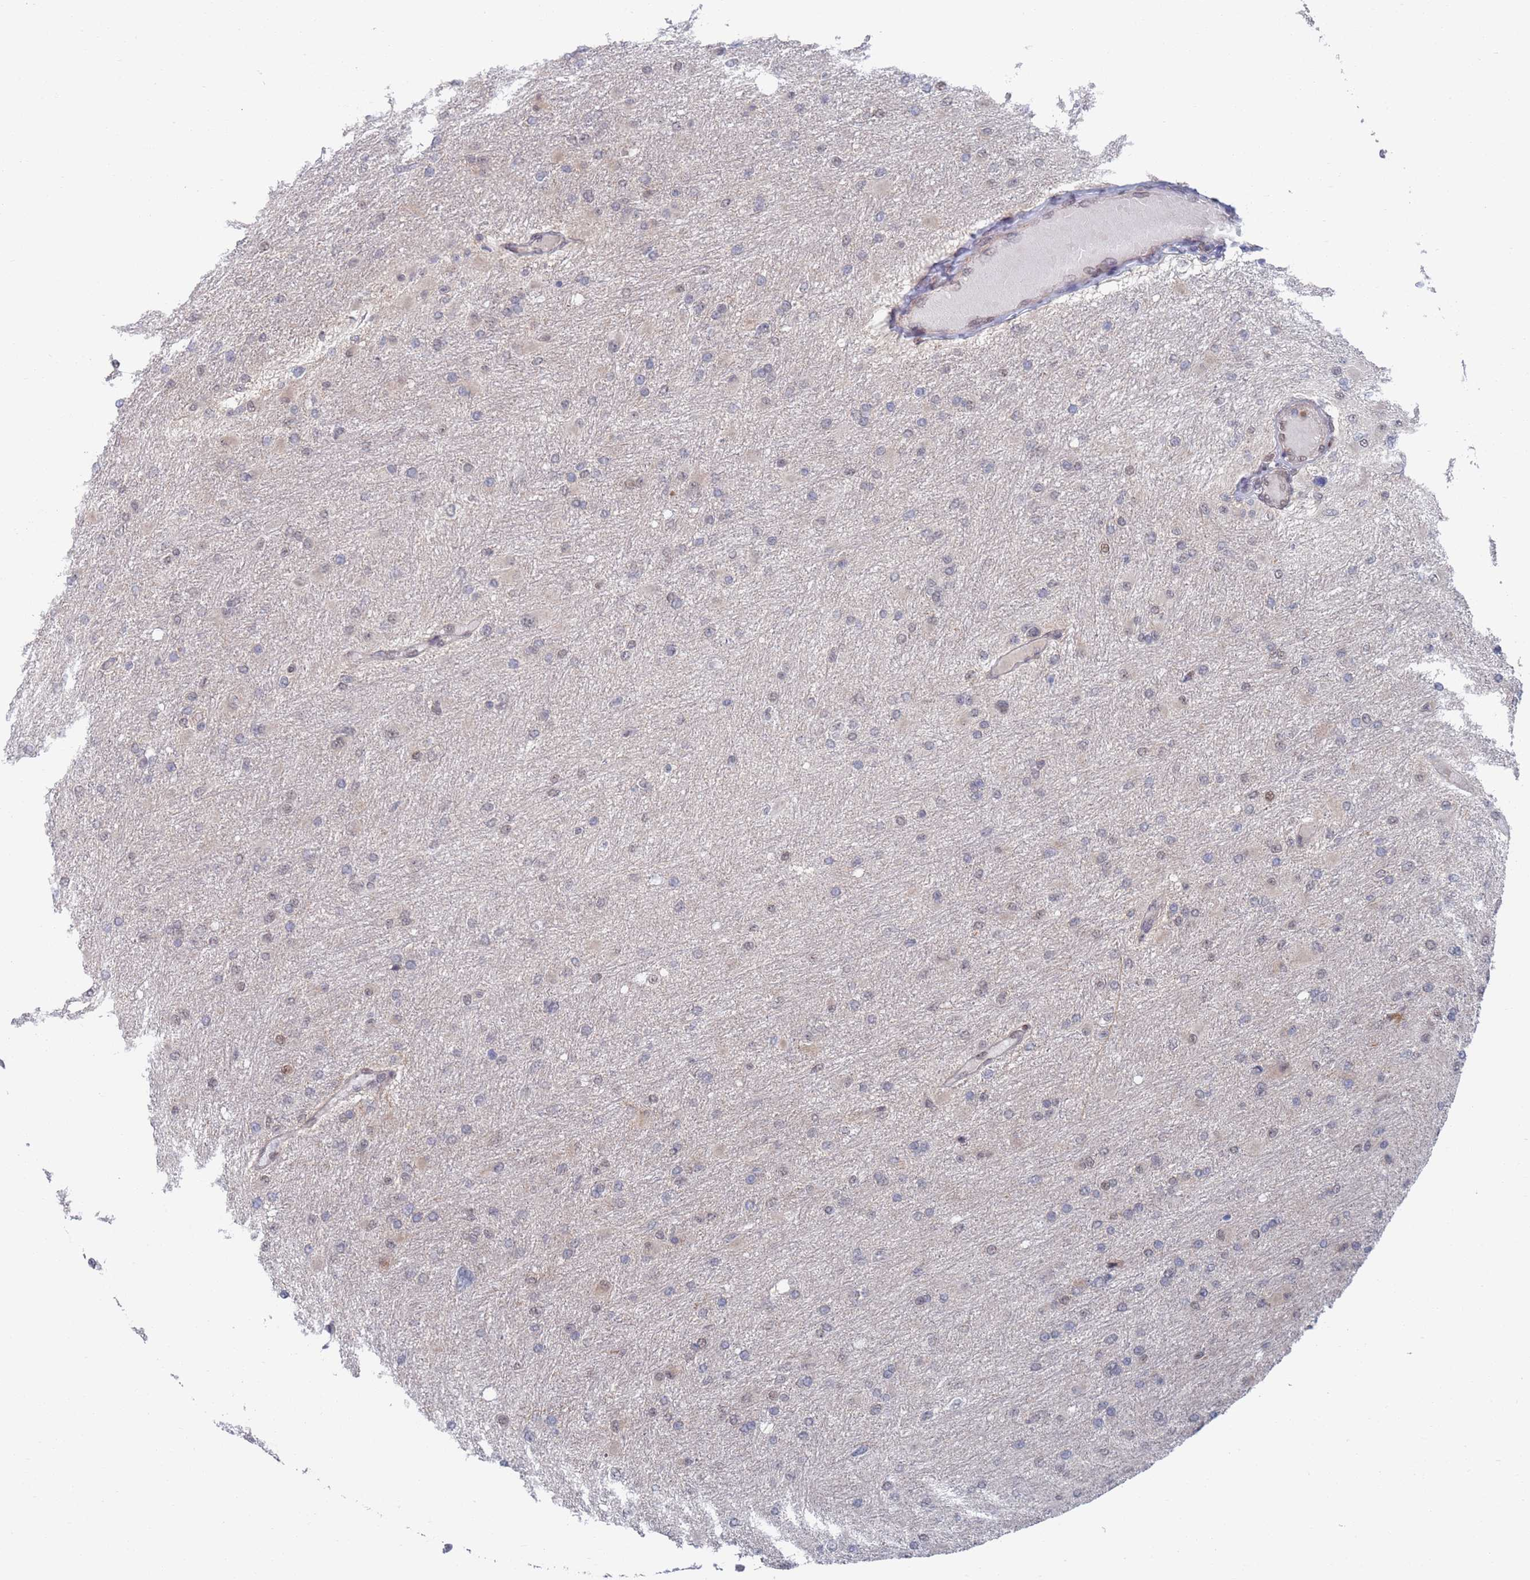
{"staining": {"intensity": "negative", "quantity": "none", "location": "none"}, "tissue": "glioma", "cell_type": "Tumor cells", "image_type": "cancer", "snomed": [{"axis": "morphology", "description": "Glioma, malignant, High grade"}, {"axis": "topography", "description": "Cerebral cortex"}], "caption": "Immunohistochemistry (IHC) micrograph of neoplastic tissue: human malignant high-grade glioma stained with DAB demonstrates no significant protein staining in tumor cells. (DAB immunohistochemistry (IHC) with hematoxylin counter stain).", "gene": "RPP25", "patient": {"sex": "female", "age": 36}}